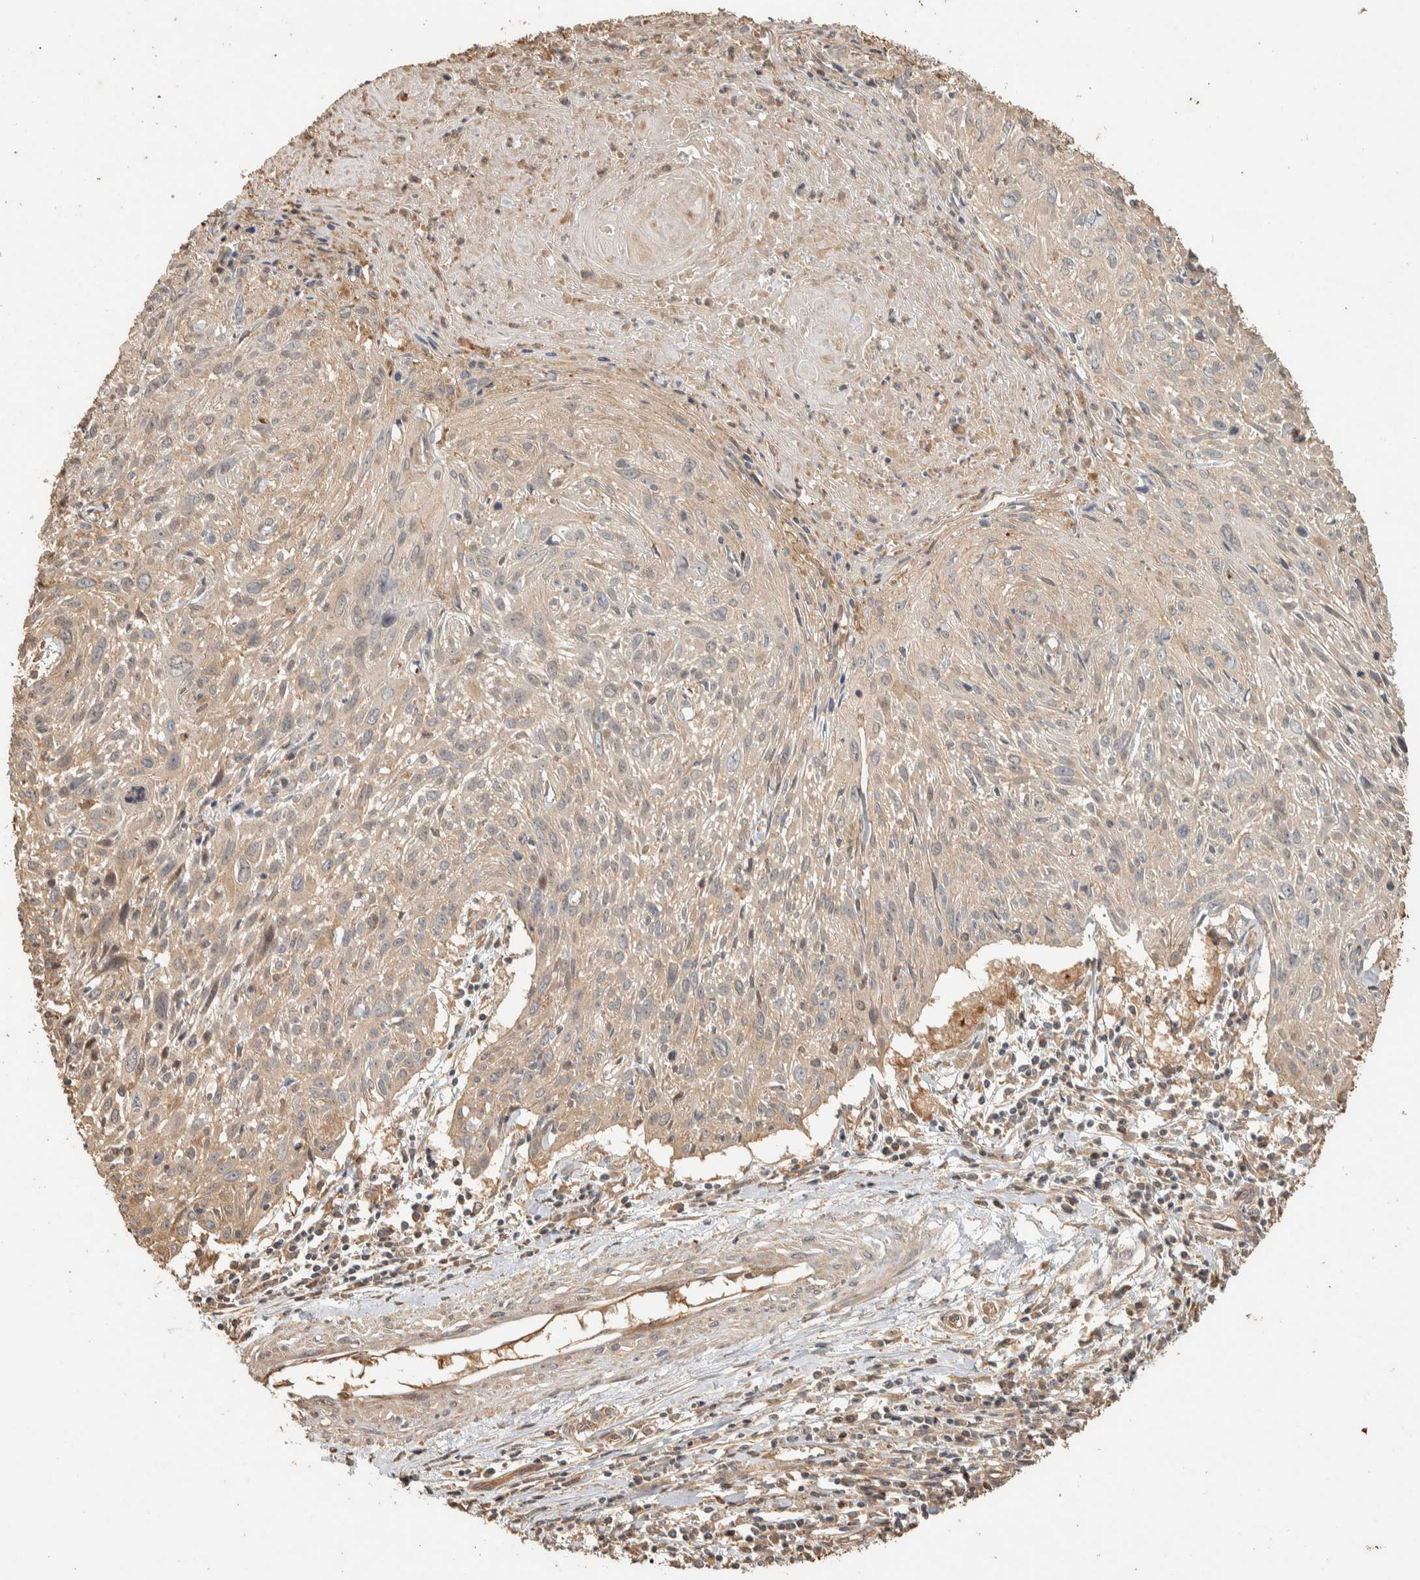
{"staining": {"intensity": "weak", "quantity": "<25%", "location": "cytoplasmic/membranous"}, "tissue": "cervical cancer", "cell_type": "Tumor cells", "image_type": "cancer", "snomed": [{"axis": "morphology", "description": "Squamous cell carcinoma, NOS"}, {"axis": "topography", "description": "Cervix"}], "caption": "This is an immunohistochemistry (IHC) histopathology image of human squamous cell carcinoma (cervical). There is no staining in tumor cells.", "gene": "EXOC7", "patient": {"sex": "female", "age": 51}}